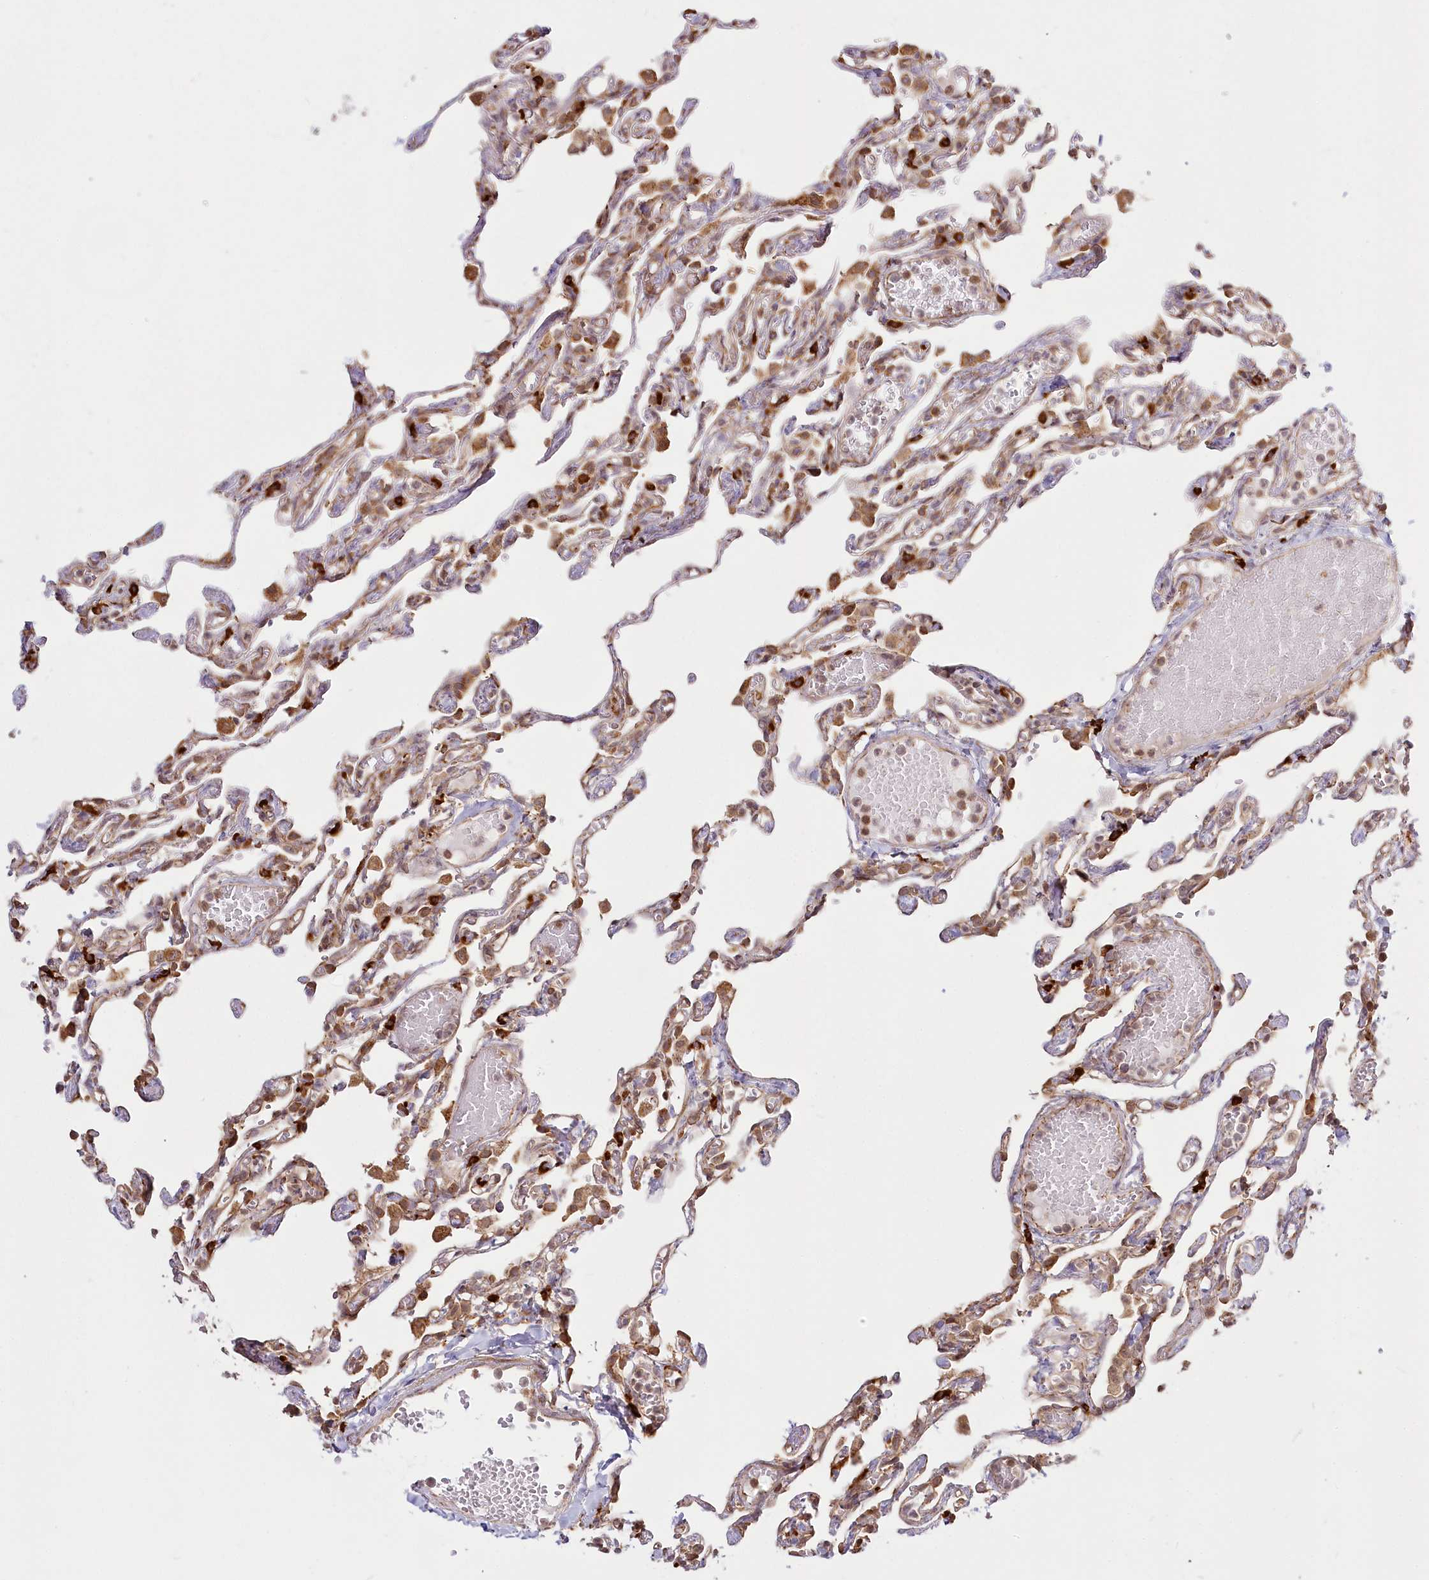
{"staining": {"intensity": "moderate", "quantity": "25%-75%", "location": "cytoplasmic/membranous"}, "tissue": "lung", "cell_type": "Alveolar cells", "image_type": "normal", "snomed": [{"axis": "morphology", "description": "Normal tissue, NOS"}, {"axis": "topography", "description": "Lung"}], "caption": "Lung stained for a protein (brown) exhibits moderate cytoplasmic/membranous positive staining in about 25%-75% of alveolar cells.", "gene": "FAM13A", "patient": {"sex": "male", "age": 21}}